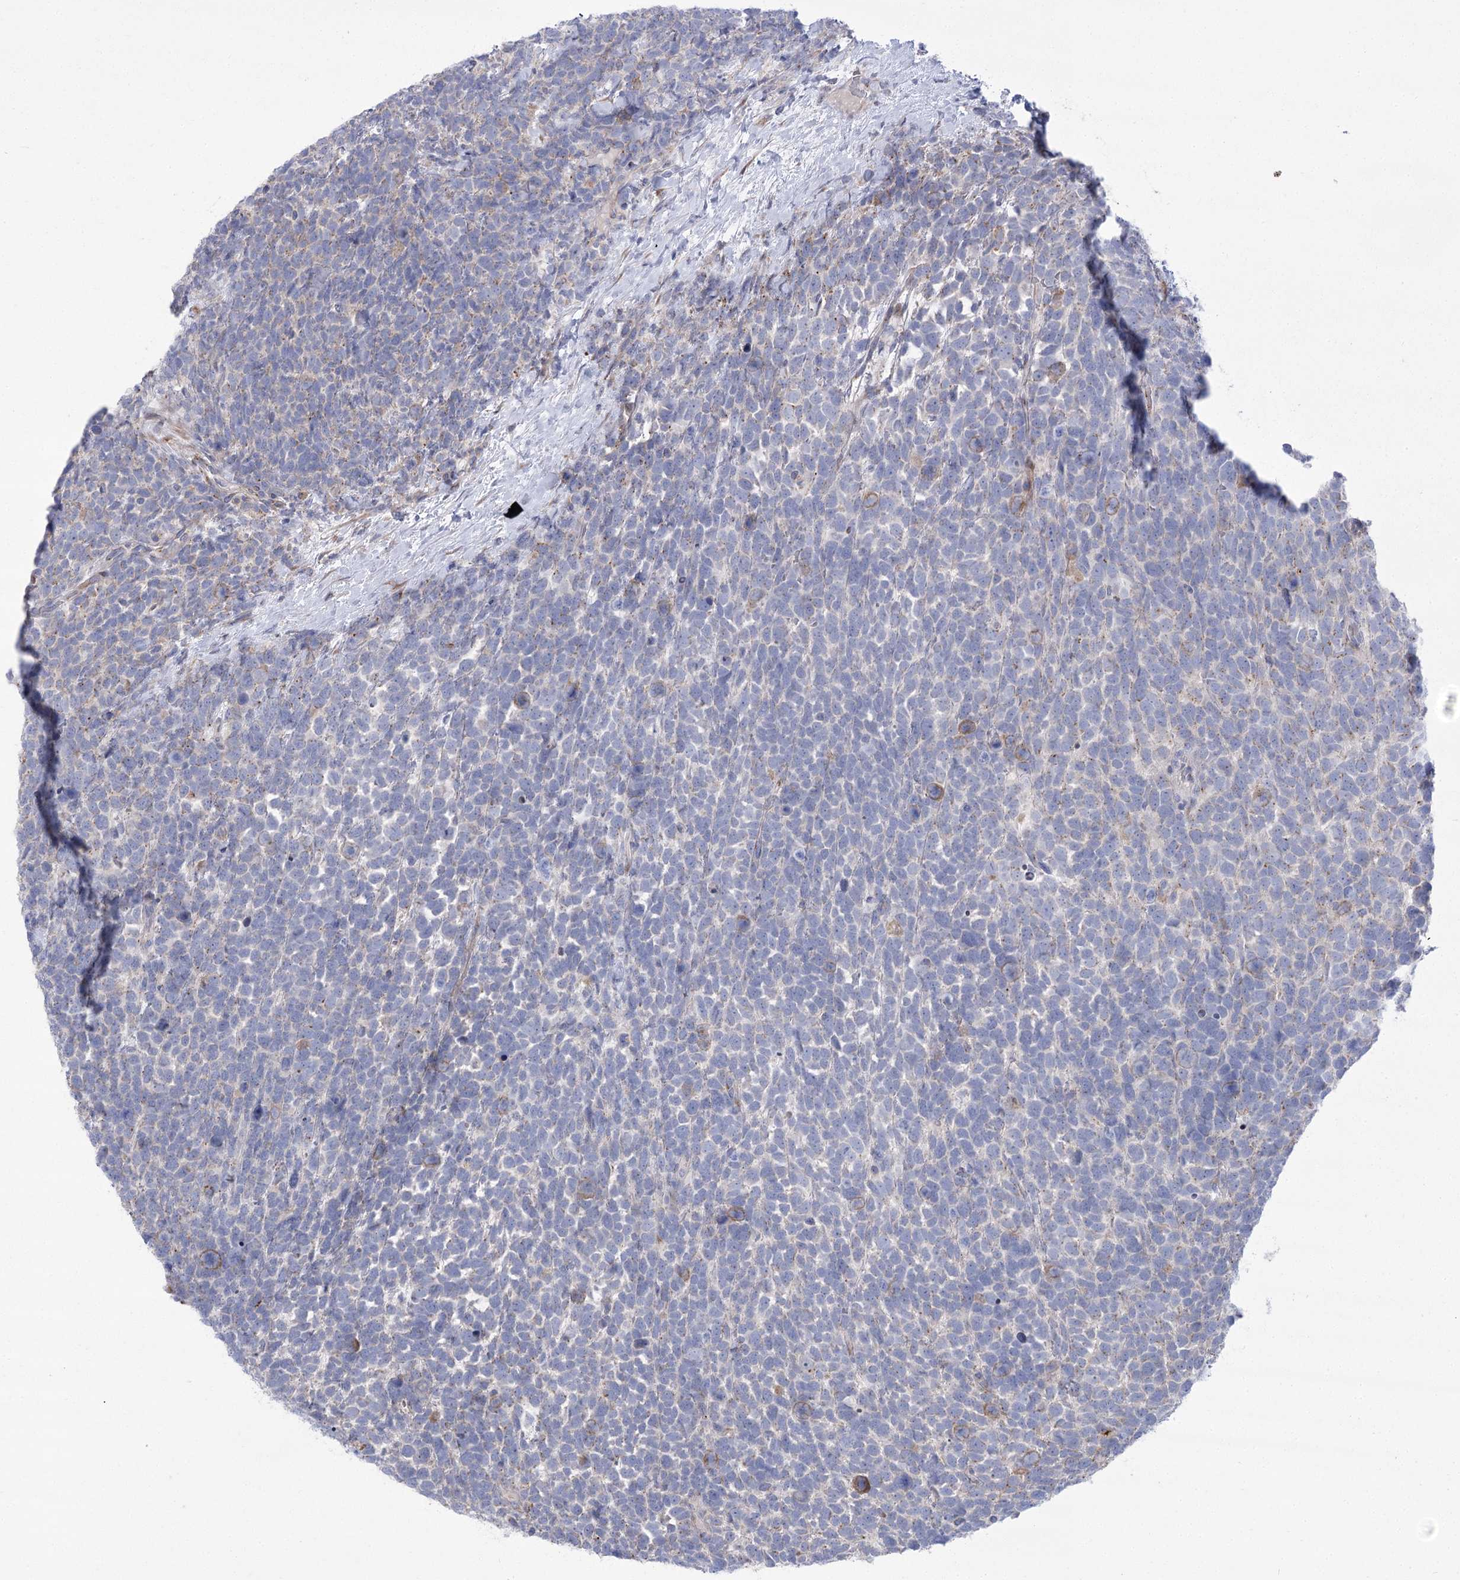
{"staining": {"intensity": "negative", "quantity": "none", "location": "none"}, "tissue": "urothelial cancer", "cell_type": "Tumor cells", "image_type": "cancer", "snomed": [{"axis": "morphology", "description": "Urothelial carcinoma, High grade"}, {"axis": "topography", "description": "Urinary bladder"}], "caption": "Immunohistochemistry photomicrograph of urothelial cancer stained for a protein (brown), which exhibits no expression in tumor cells.", "gene": "NME7", "patient": {"sex": "female", "age": 82}}